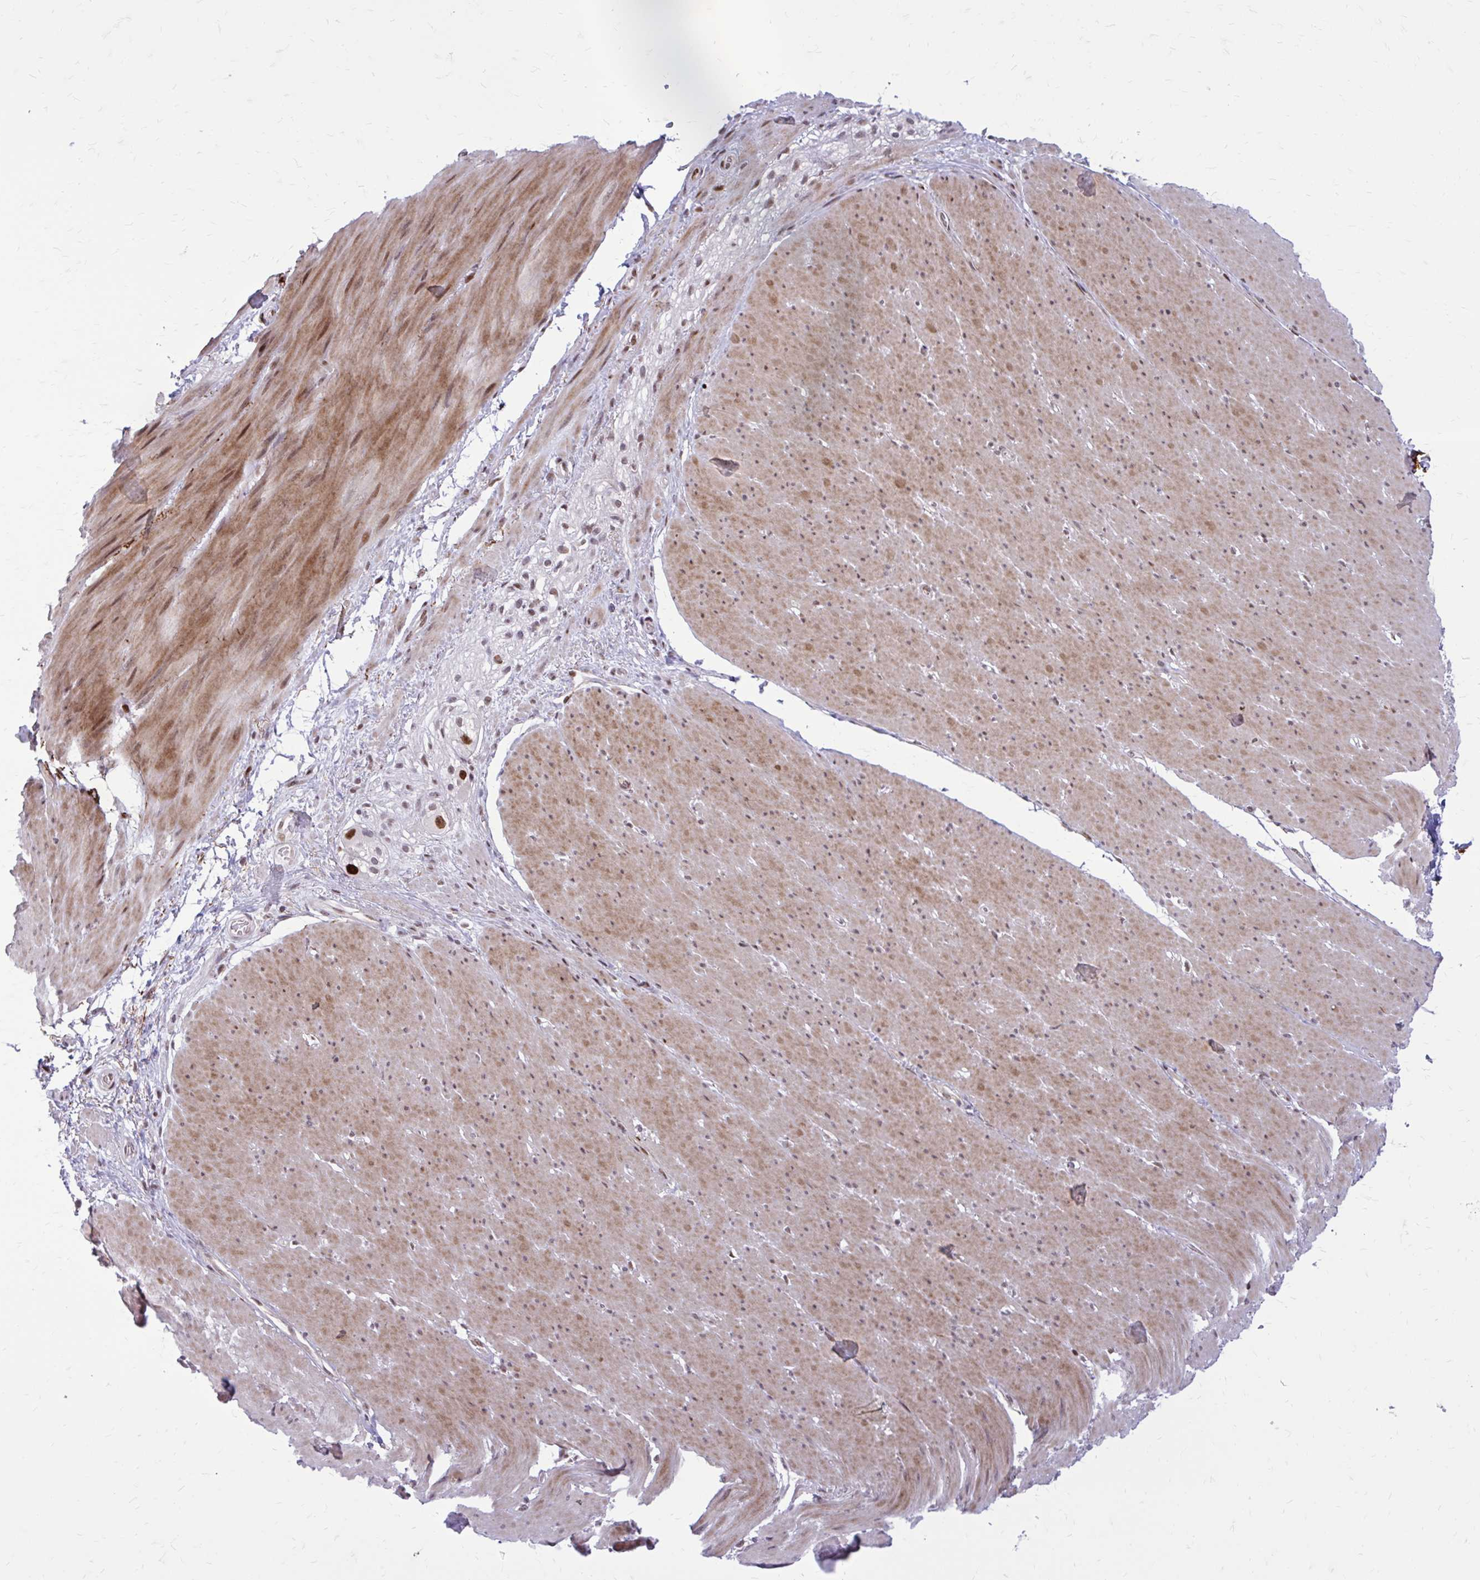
{"staining": {"intensity": "moderate", "quantity": ">75%", "location": "cytoplasmic/membranous,nuclear"}, "tissue": "smooth muscle", "cell_type": "Smooth muscle cells", "image_type": "normal", "snomed": [{"axis": "morphology", "description": "Normal tissue, NOS"}, {"axis": "topography", "description": "Smooth muscle"}, {"axis": "topography", "description": "Rectum"}], "caption": "High-magnification brightfield microscopy of unremarkable smooth muscle stained with DAB (3,3'-diaminobenzidine) (brown) and counterstained with hematoxylin (blue). smooth muscle cells exhibit moderate cytoplasmic/membranous,nuclear expression is present in about>75% of cells.", "gene": "PSME4", "patient": {"sex": "male", "age": 53}}